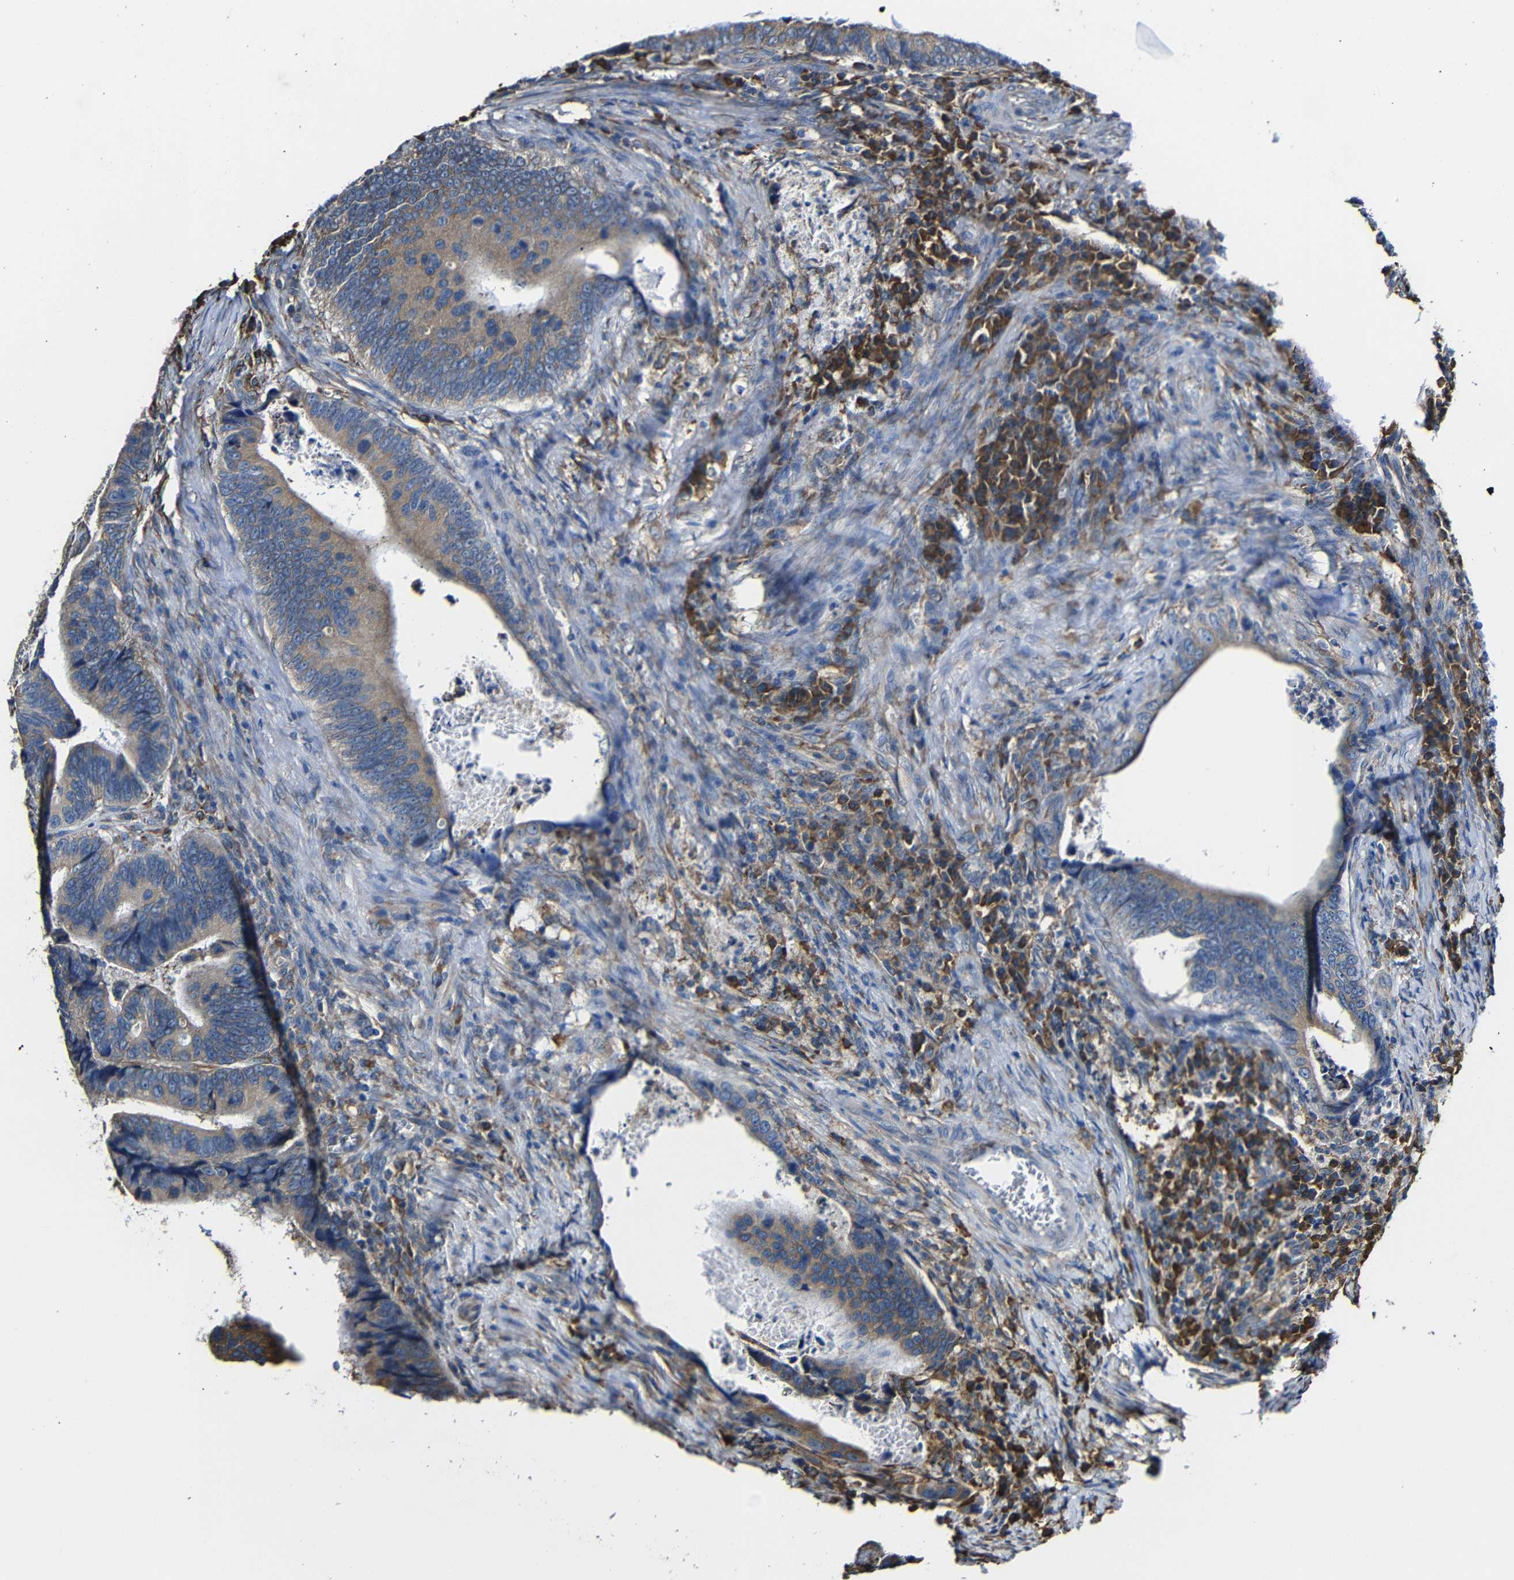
{"staining": {"intensity": "weak", "quantity": ">75%", "location": "cytoplasmic/membranous"}, "tissue": "colorectal cancer", "cell_type": "Tumor cells", "image_type": "cancer", "snomed": [{"axis": "morphology", "description": "Inflammation, NOS"}, {"axis": "morphology", "description": "Adenocarcinoma, NOS"}, {"axis": "topography", "description": "Colon"}], "caption": "A photomicrograph of adenocarcinoma (colorectal) stained for a protein displays weak cytoplasmic/membranous brown staining in tumor cells. (Brightfield microscopy of DAB IHC at high magnification).", "gene": "PPIB", "patient": {"sex": "male", "age": 72}}